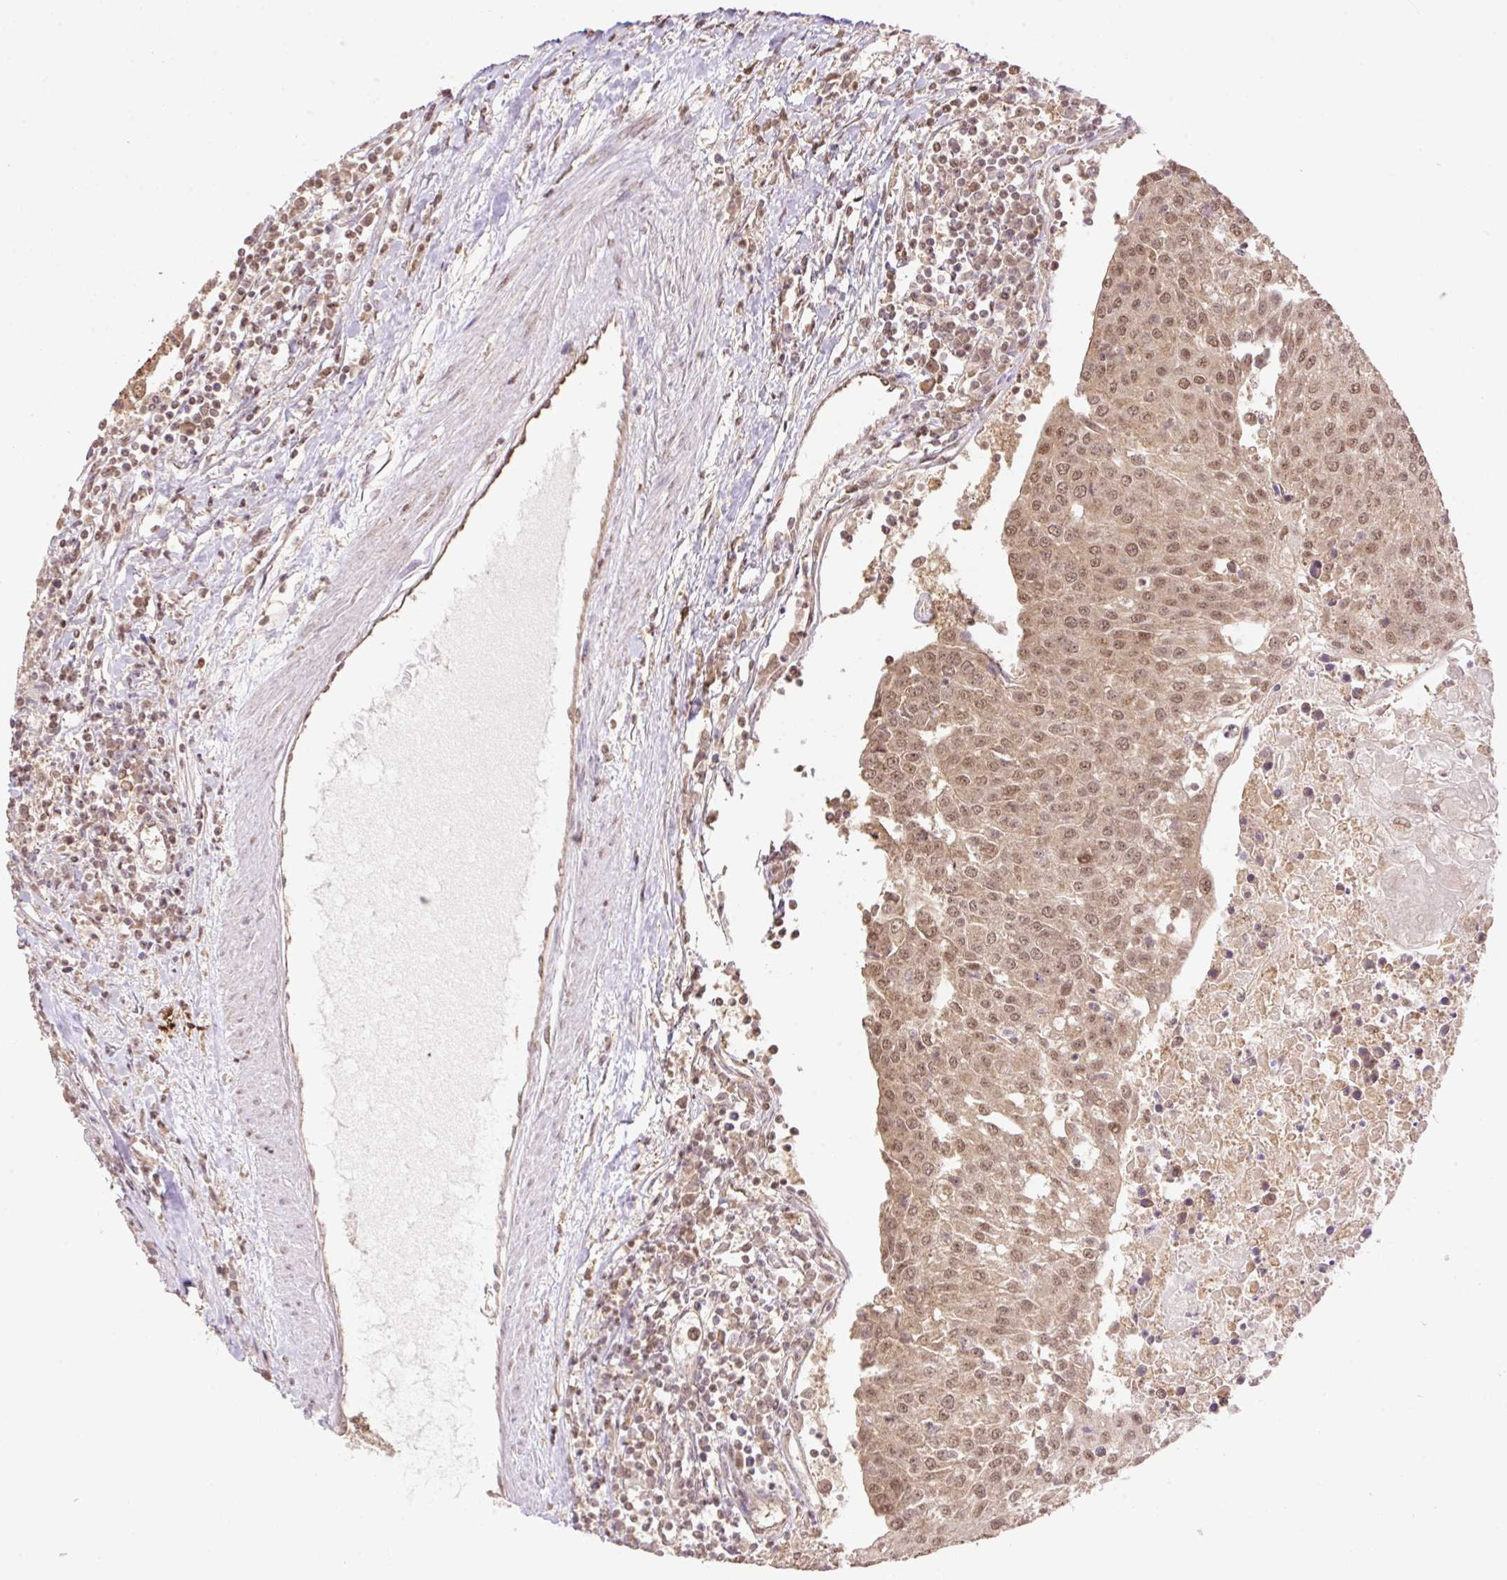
{"staining": {"intensity": "moderate", "quantity": ">75%", "location": "cytoplasmic/membranous,nuclear"}, "tissue": "urothelial cancer", "cell_type": "Tumor cells", "image_type": "cancer", "snomed": [{"axis": "morphology", "description": "Urothelial carcinoma, High grade"}, {"axis": "topography", "description": "Urinary bladder"}], "caption": "Human urothelial carcinoma (high-grade) stained for a protein (brown) shows moderate cytoplasmic/membranous and nuclear positive positivity in about >75% of tumor cells.", "gene": "VPS25", "patient": {"sex": "female", "age": 85}}